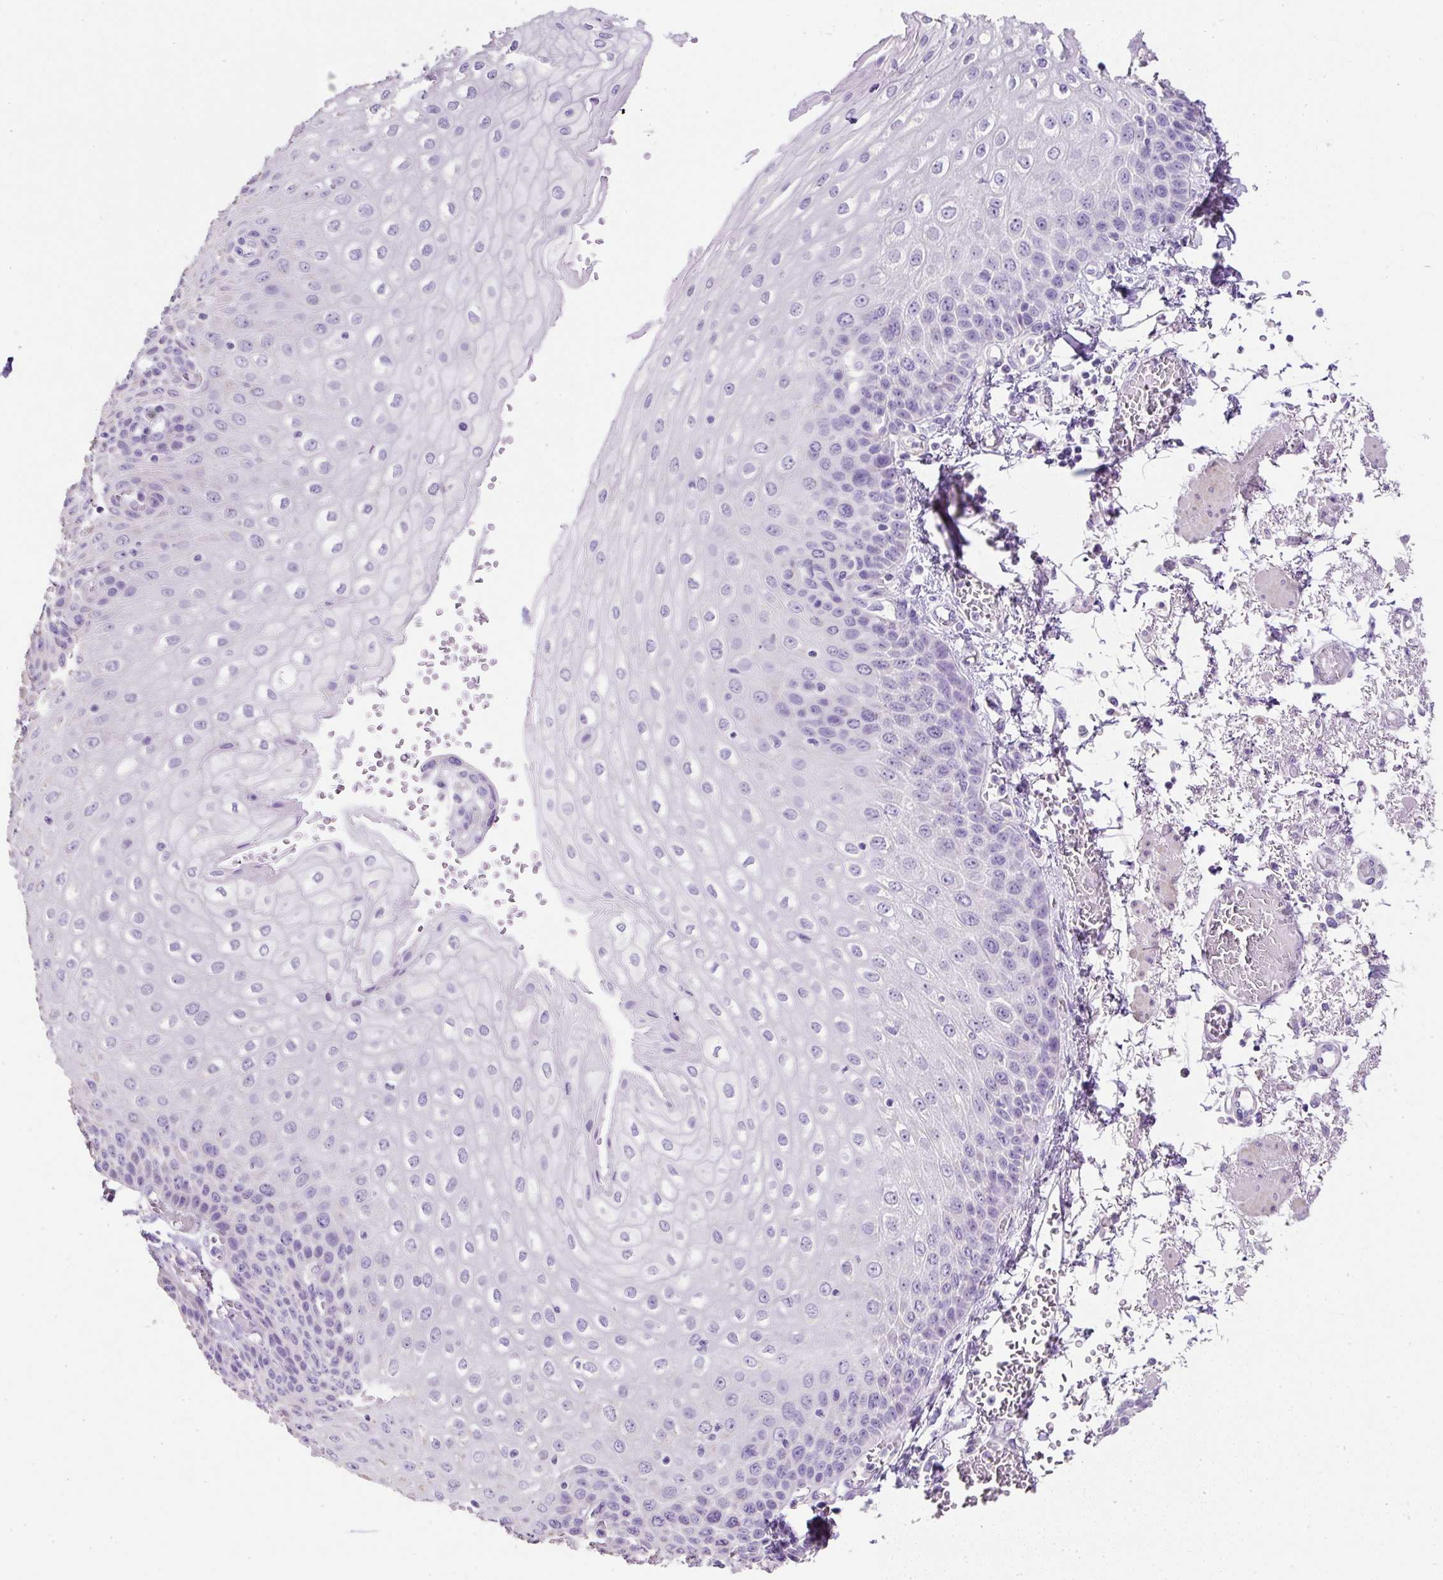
{"staining": {"intensity": "negative", "quantity": "none", "location": "none"}, "tissue": "esophagus", "cell_type": "Squamous epithelial cells", "image_type": "normal", "snomed": [{"axis": "morphology", "description": "Normal tissue, NOS"}, {"axis": "morphology", "description": "Adenocarcinoma, NOS"}, {"axis": "topography", "description": "Esophagus"}], "caption": "Immunohistochemistry (IHC) of normal human esophagus reveals no expression in squamous epithelial cells.", "gene": "C2CD4C", "patient": {"sex": "male", "age": 81}}